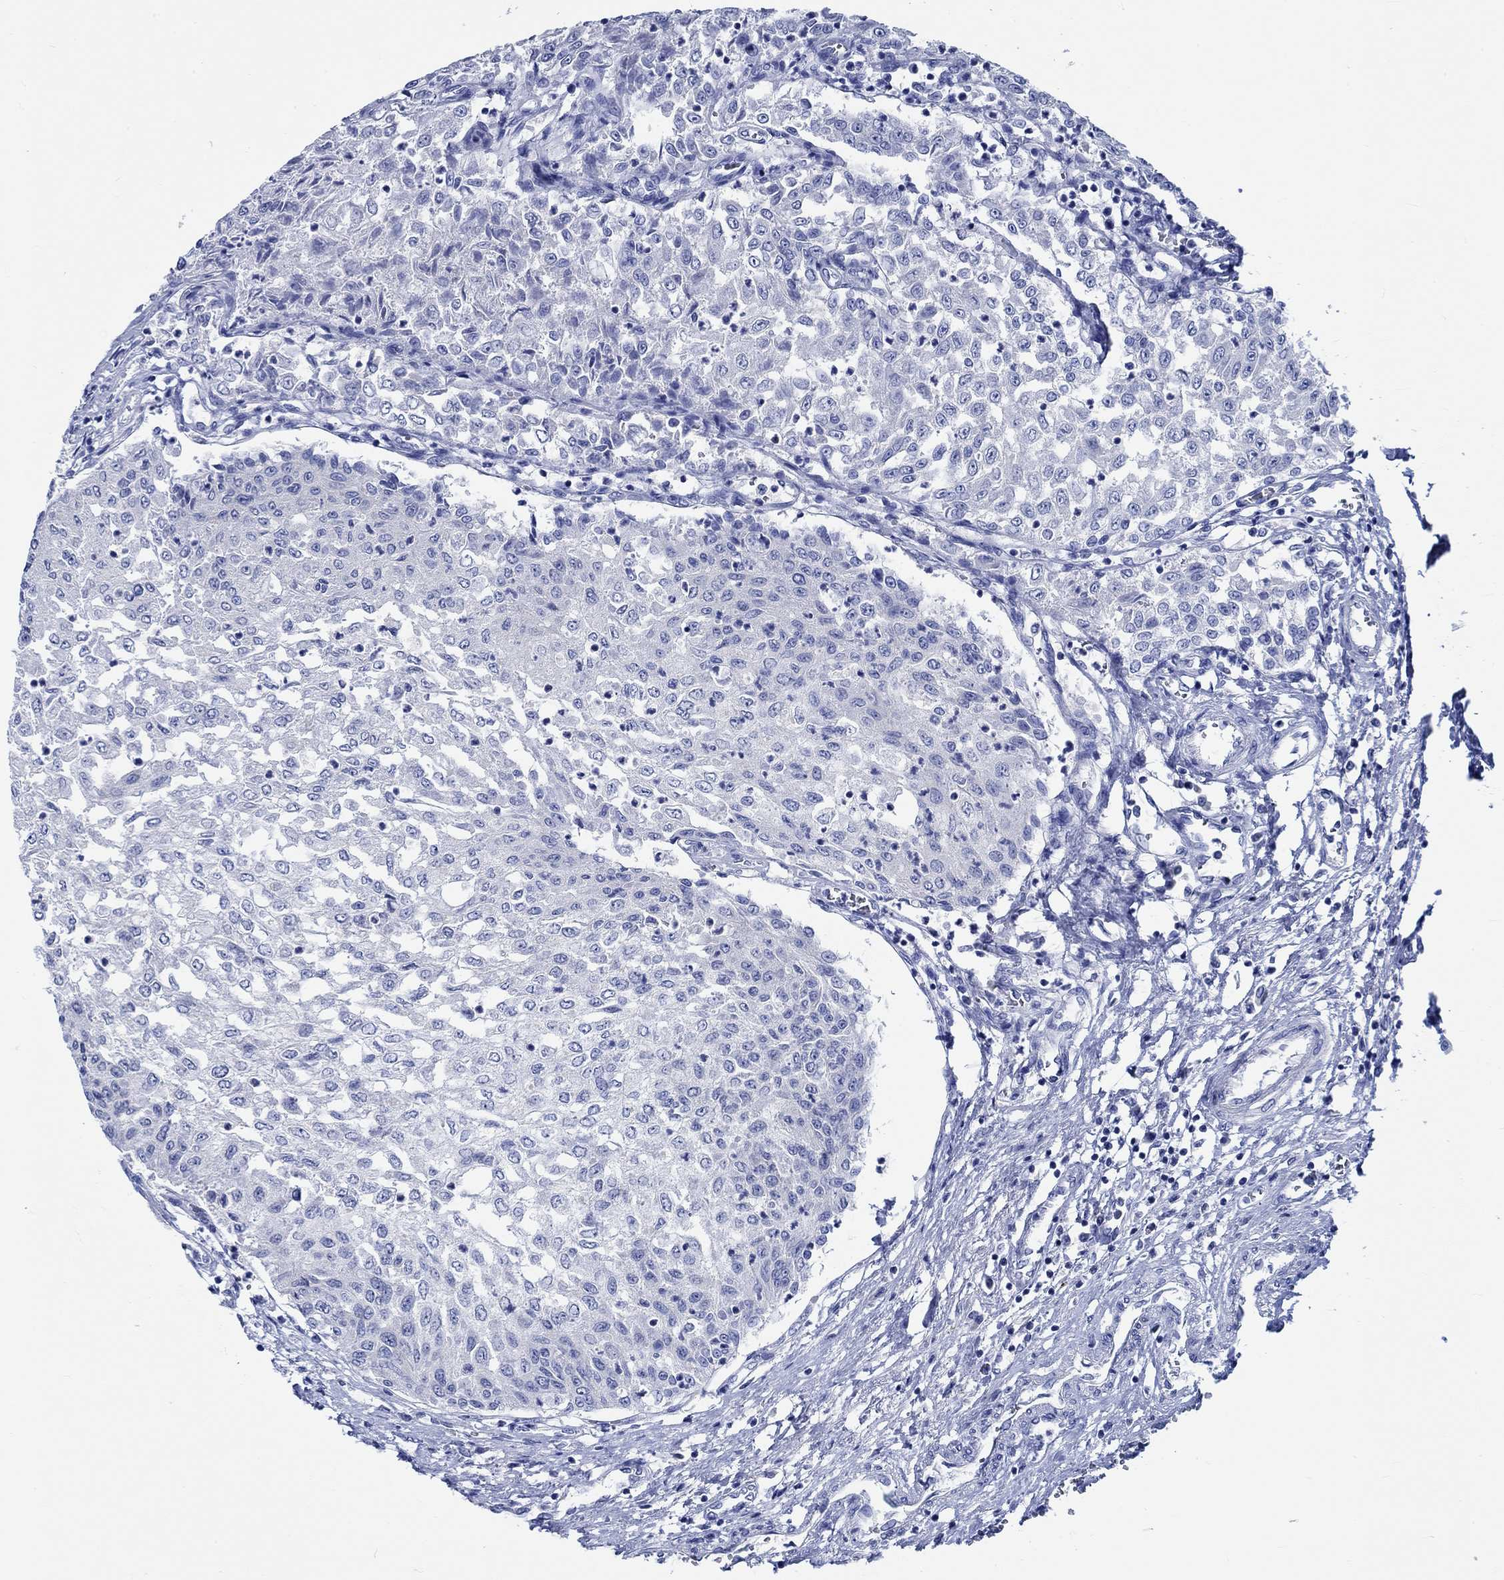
{"staining": {"intensity": "negative", "quantity": "none", "location": "none"}, "tissue": "urothelial cancer", "cell_type": "Tumor cells", "image_type": "cancer", "snomed": [{"axis": "morphology", "description": "Urothelial carcinoma, Low grade"}, {"axis": "topography", "description": "Urinary bladder"}], "caption": "Tumor cells show no significant protein expression in urothelial cancer.", "gene": "PTPRN2", "patient": {"sex": "male", "age": 78}}